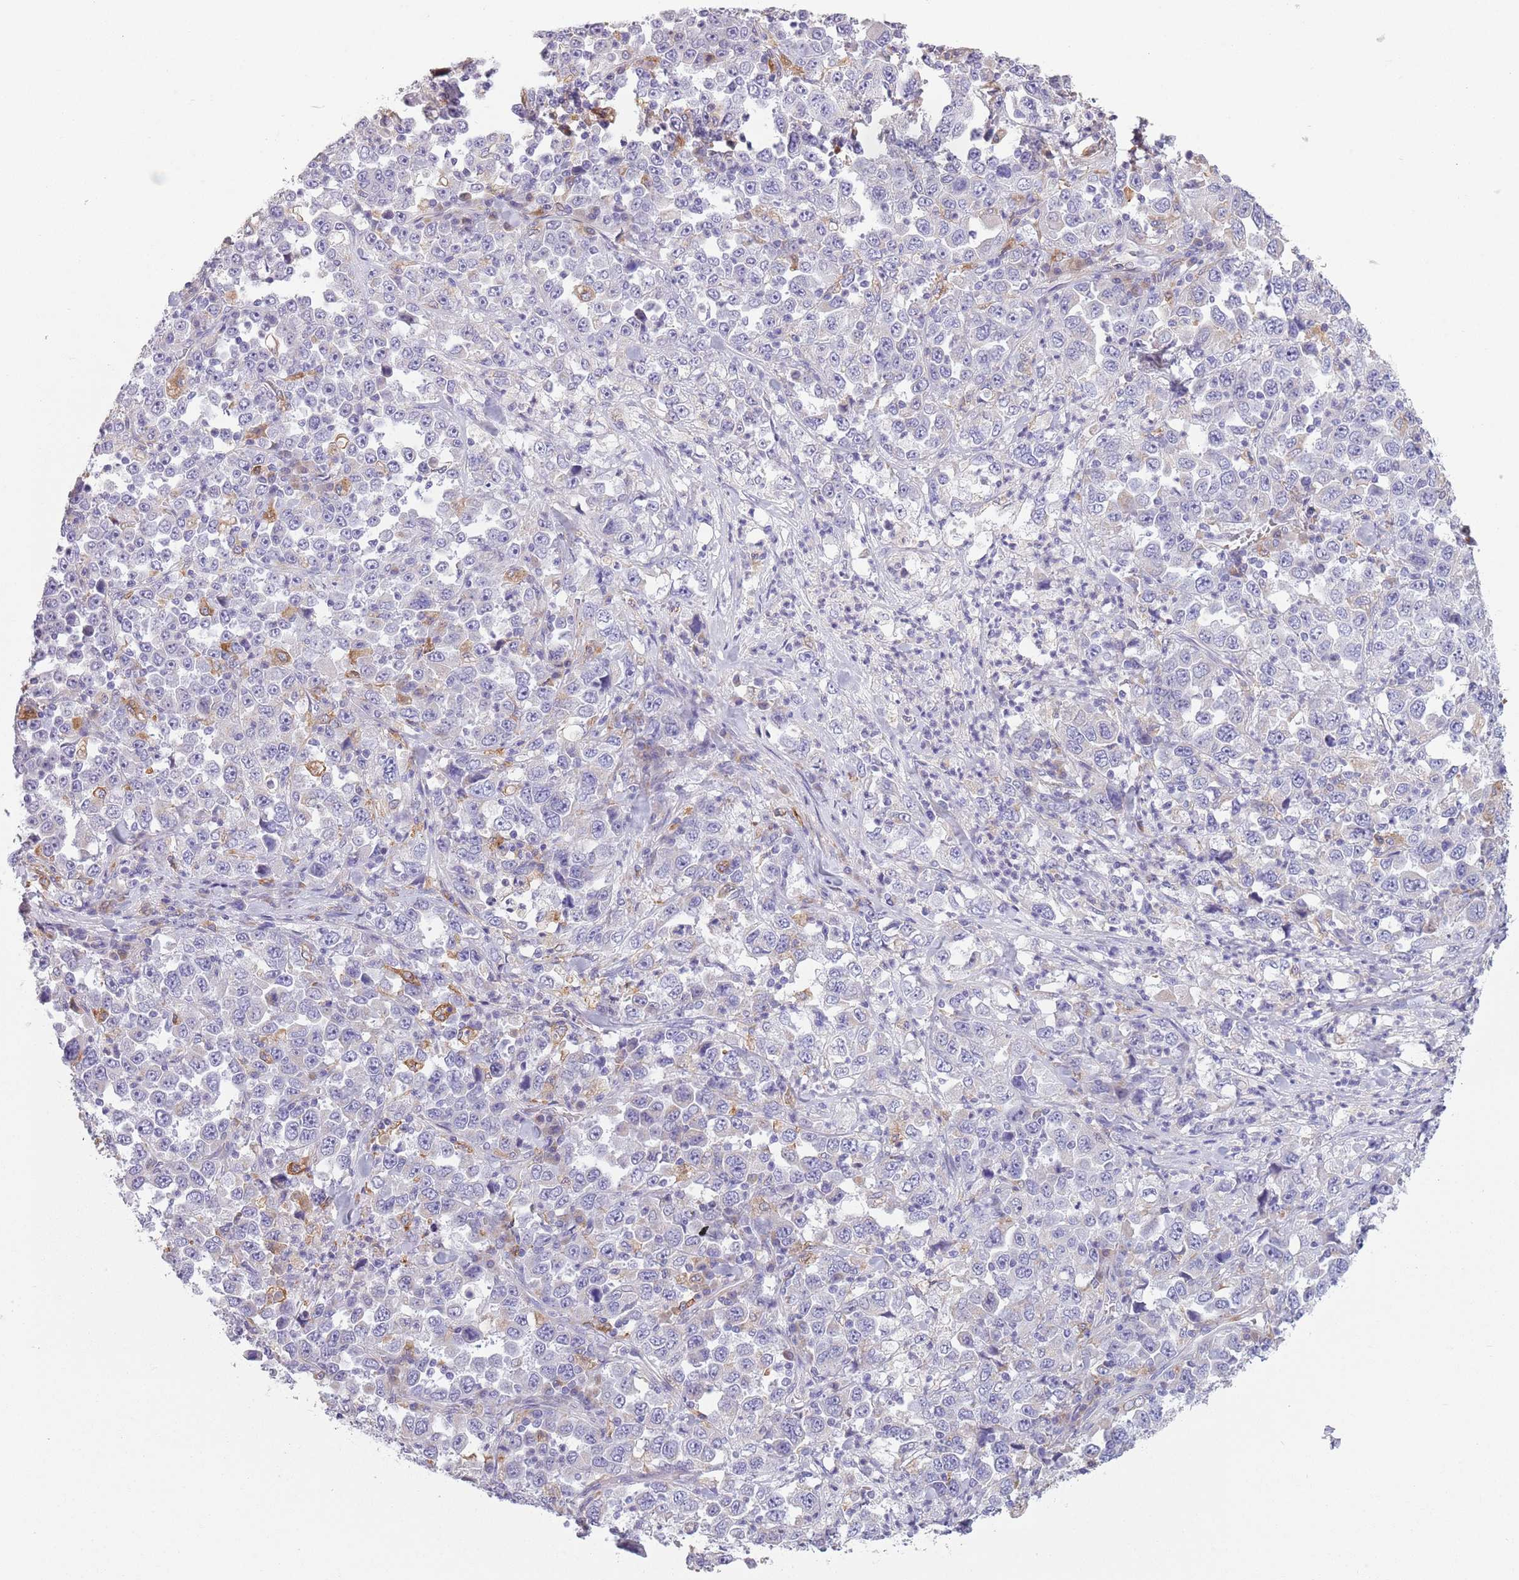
{"staining": {"intensity": "negative", "quantity": "none", "location": "none"}, "tissue": "stomach cancer", "cell_type": "Tumor cells", "image_type": "cancer", "snomed": [{"axis": "morphology", "description": "Normal tissue, NOS"}, {"axis": "morphology", "description": "Adenocarcinoma, NOS"}, {"axis": "topography", "description": "Stomach, upper"}, {"axis": "topography", "description": "Stomach"}], "caption": "Micrograph shows no significant protein expression in tumor cells of stomach adenocarcinoma.", "gene": "COQ5", "patient": {"sex": "male", "age": 59}}